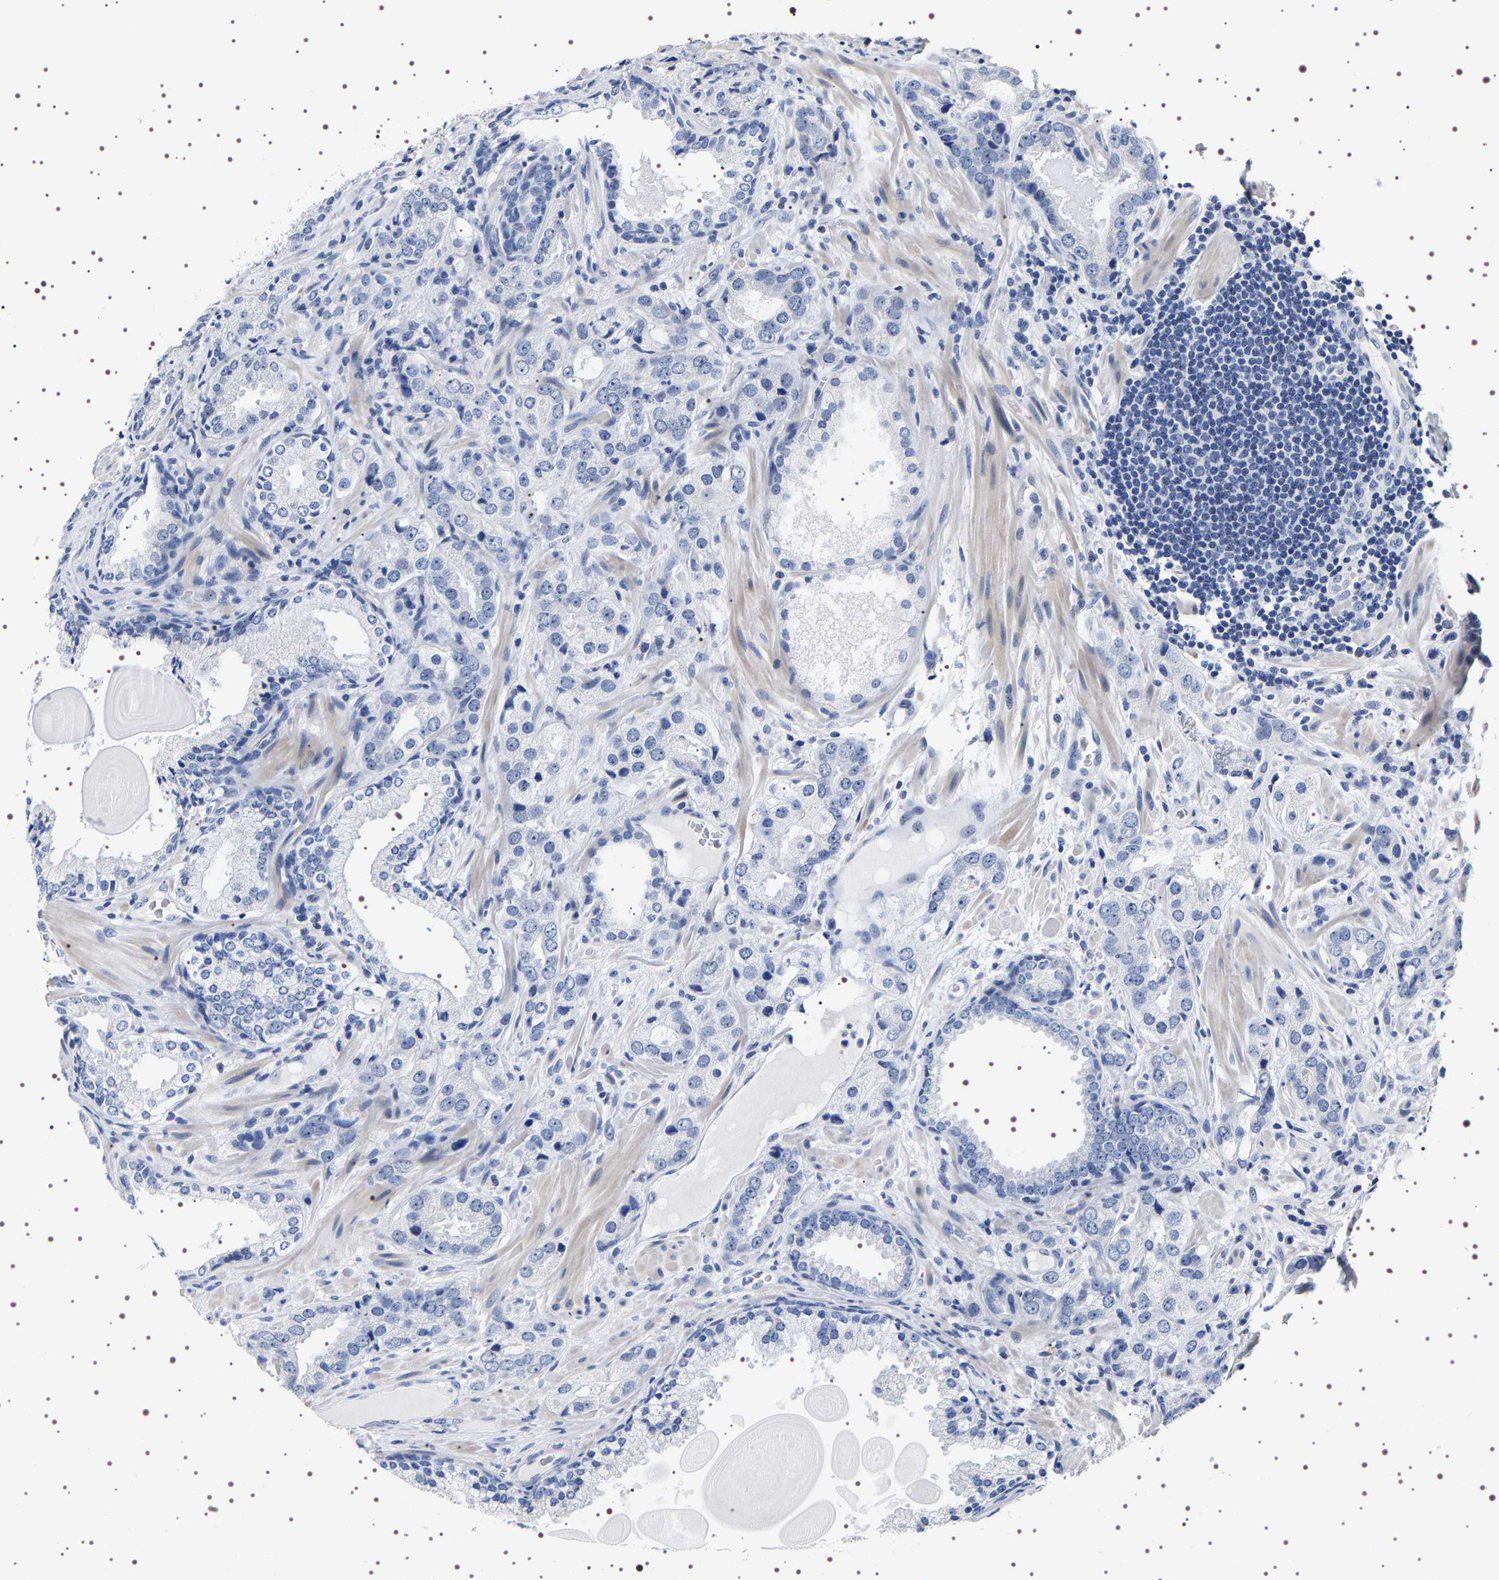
{"staining": {"intensity": "negative", "quantity": "none", "location": "none"}, "tissue": "prostate cancer", "cell_type": "Tumor cells", "image_type": "cancer", "snomed": [{"axis": "morphology", "description": "Adenocarcinoma, High grade"}, {"axis": "topography", "description": "Prostate"}], "caption": "Human prostate cancer (high-grade adenocarcinoma) stained for a protein using immunohistochemistry (IHC) demonstrates no expression in tumor cells.", "gene": "UBQLN3", "patient": {"sex": "male", "age": 63}}